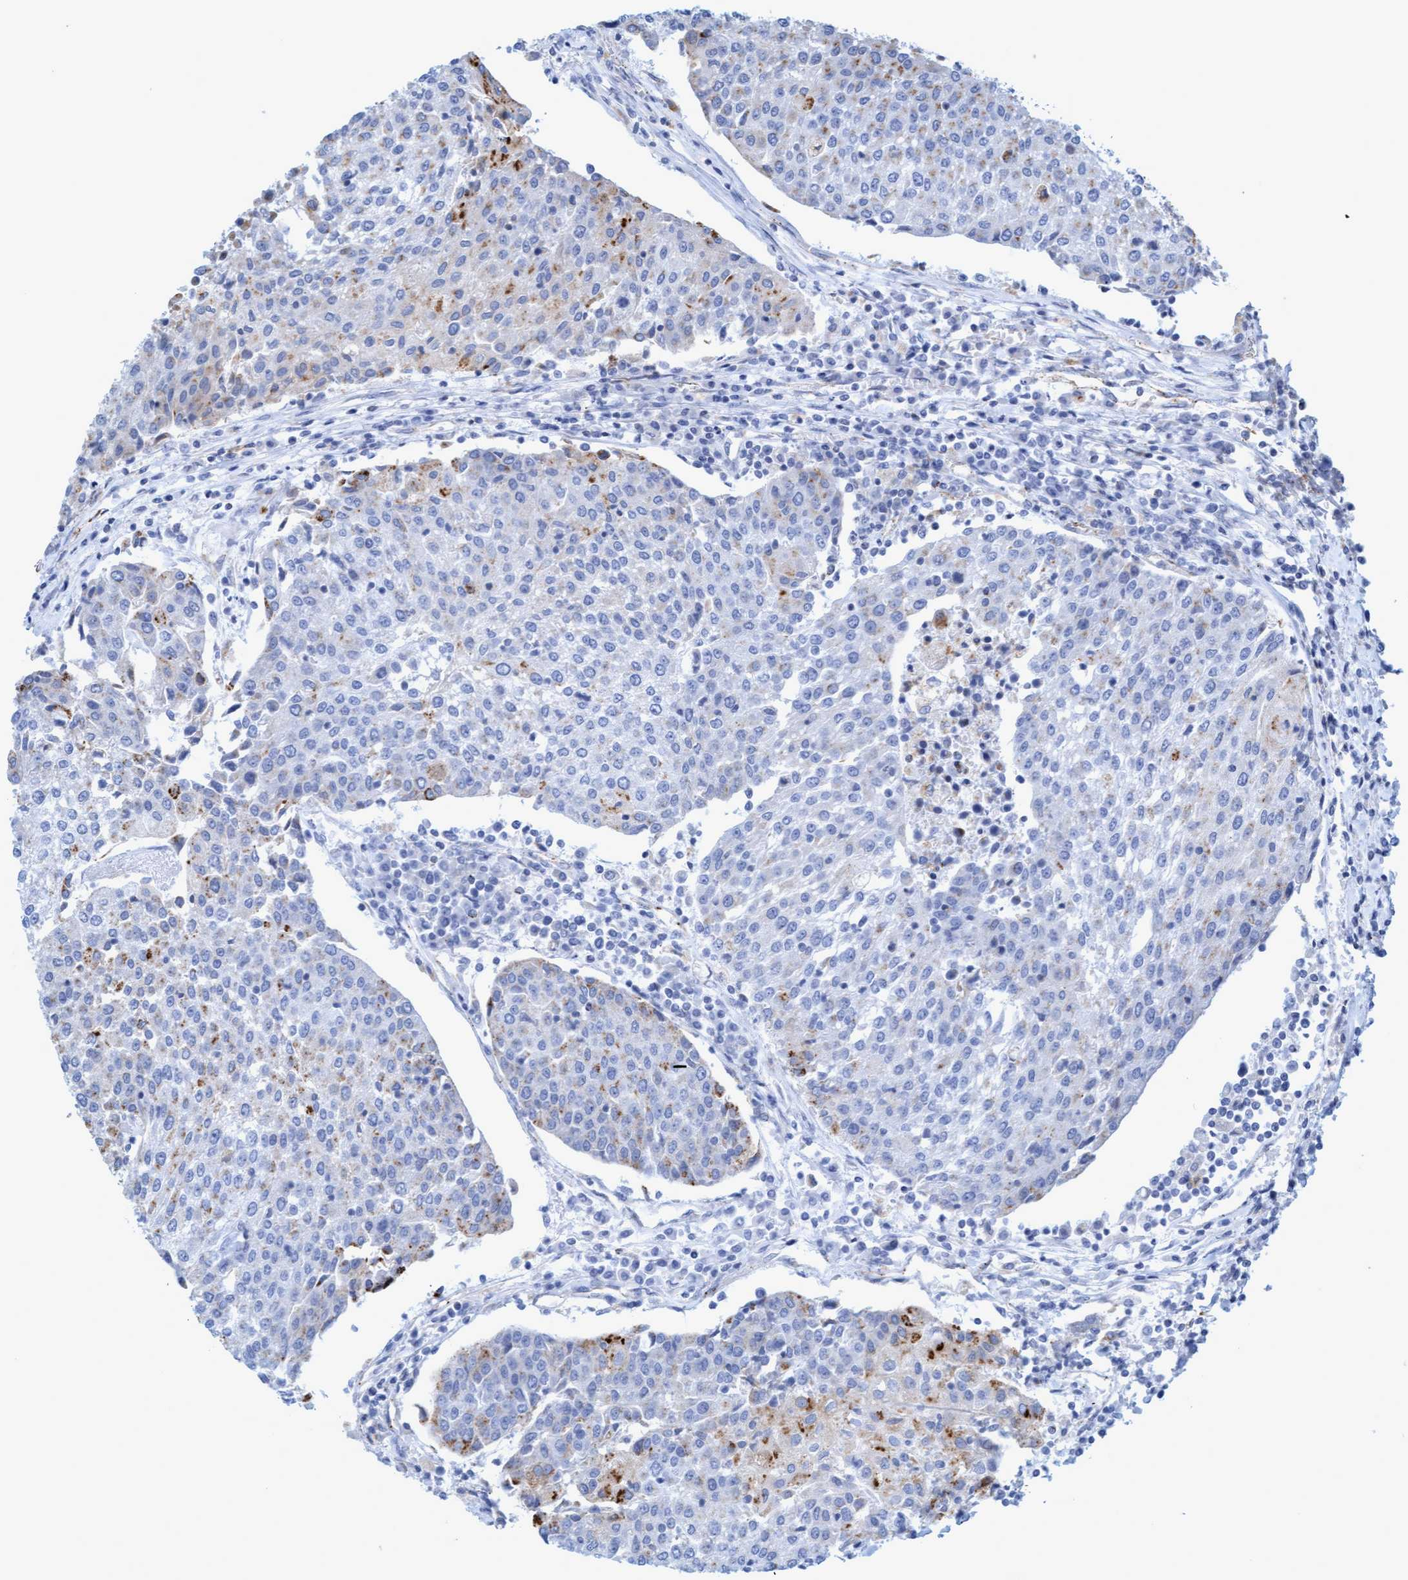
{"staining": {"intensity": "moderate", "quantity": "<25%", "location": "cytoplasmic/membranous"}, "tissue": "urothelial cancer", "cell_type": "Tumor cells", "image_type": "cancer", "snomed": [{"axis": "morphology", "description": "Urothelial carcinoma, High grade"}, {"axis": "topography", "description": "Urinary bladder"}], "caption": "Human urothelial cancer stained with a protein marker reveals moderate staining in tumor cells.", "gene": "SGSH", "patient": {"sex": "female", "age": 85}}